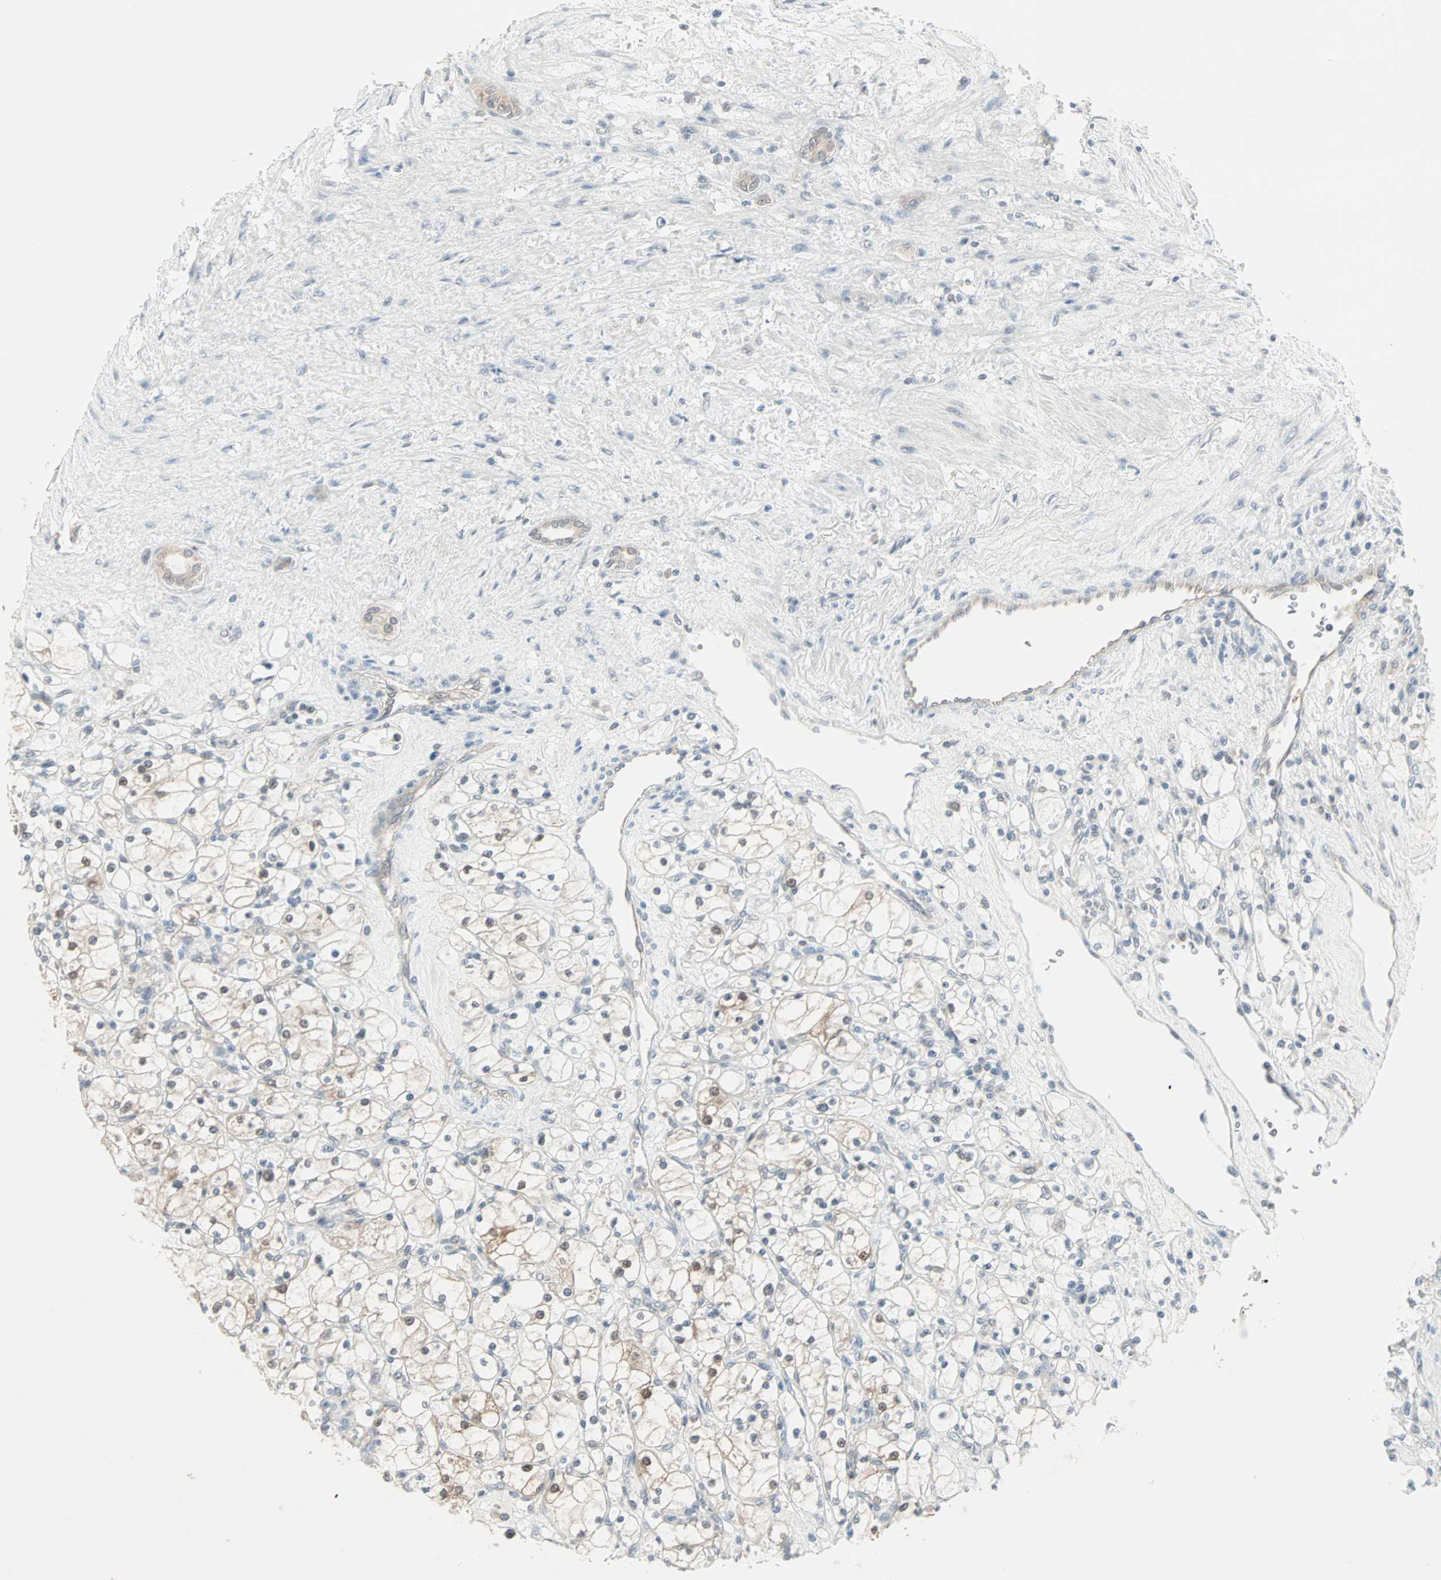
{"staining": {"intensity": "weak", "quantity": "<25%", "location": "cytoplasmic/membranous,nuclear"}, "tissue": "renal cancer", "cell_type": "Tumor cells", "image_type": "cancer", "snomed": [{"axis": "morphology", "description": "Adenocarcinoma, NOS"}, {"axis": "topography", "description": "Kidney"}], "caption": "Tumor cells show no significant protein staining in renal adenocarcinoma. (Brightfield microscopy of DAB IHC at high magnification).", "gene": "PTPA", "patient": {"sex": "female", "age": 83}}